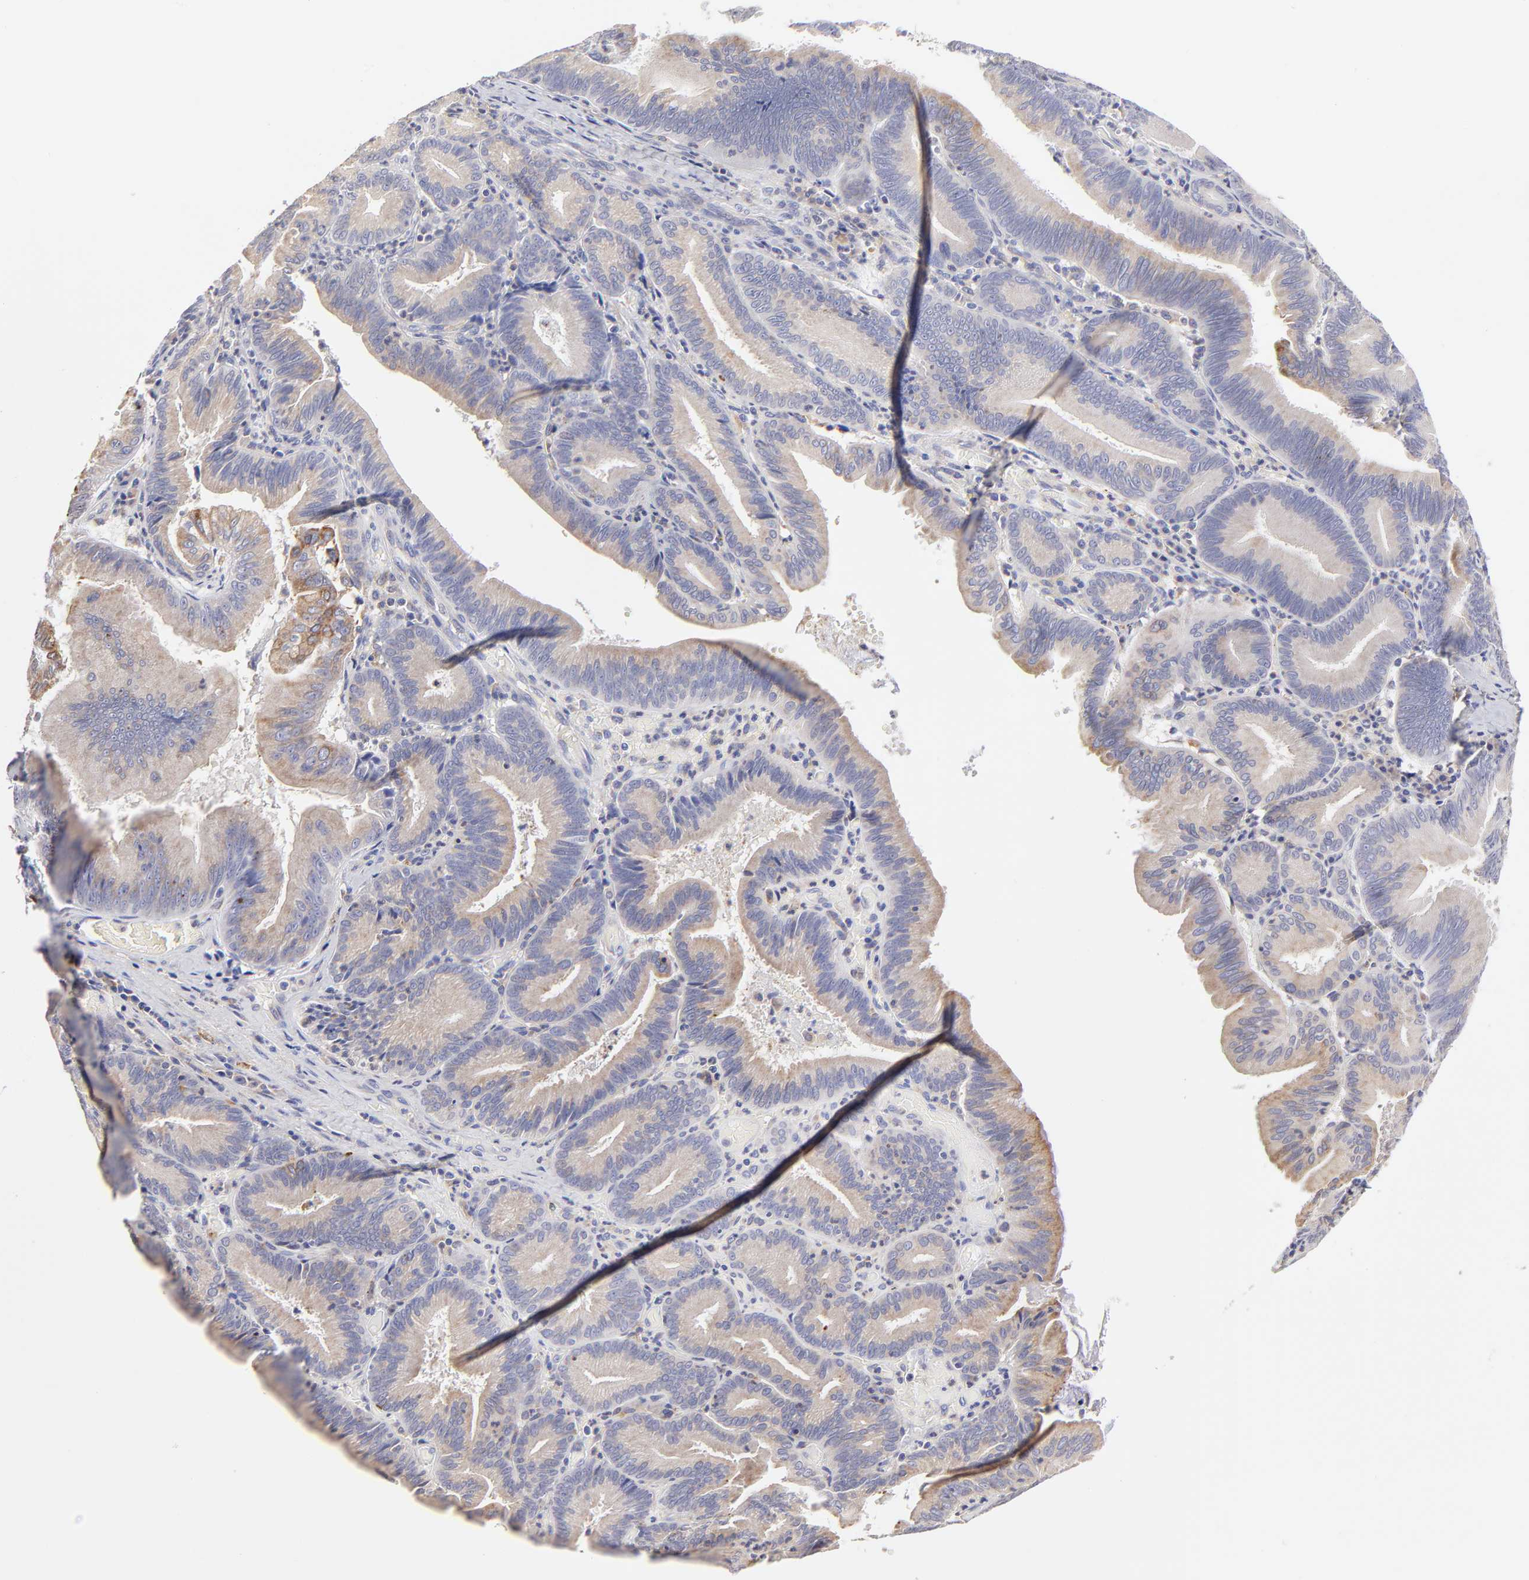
{"staining": {"intensity": "weak", "quantity": ">75%", "location": "cytoplasmic/membranous"}, "tissue": "pancreatic cancer", "cell_type": "Tumor cells", "image_type": "cancer", "snomed": [{"axis": "morphology", "description": "Adenocarcinoma, NOS"}, {"axis": "topography", "description": "Pancreas"}], "caption": "Pancreatic adenocarcinoma was stained to show a protein in brown. There is low levels of weak cytoplasmic/membranous staining in about >75% of tumor cells.", "gene": "GCSAM", "patient": {"sex": "male", "age": 82}}